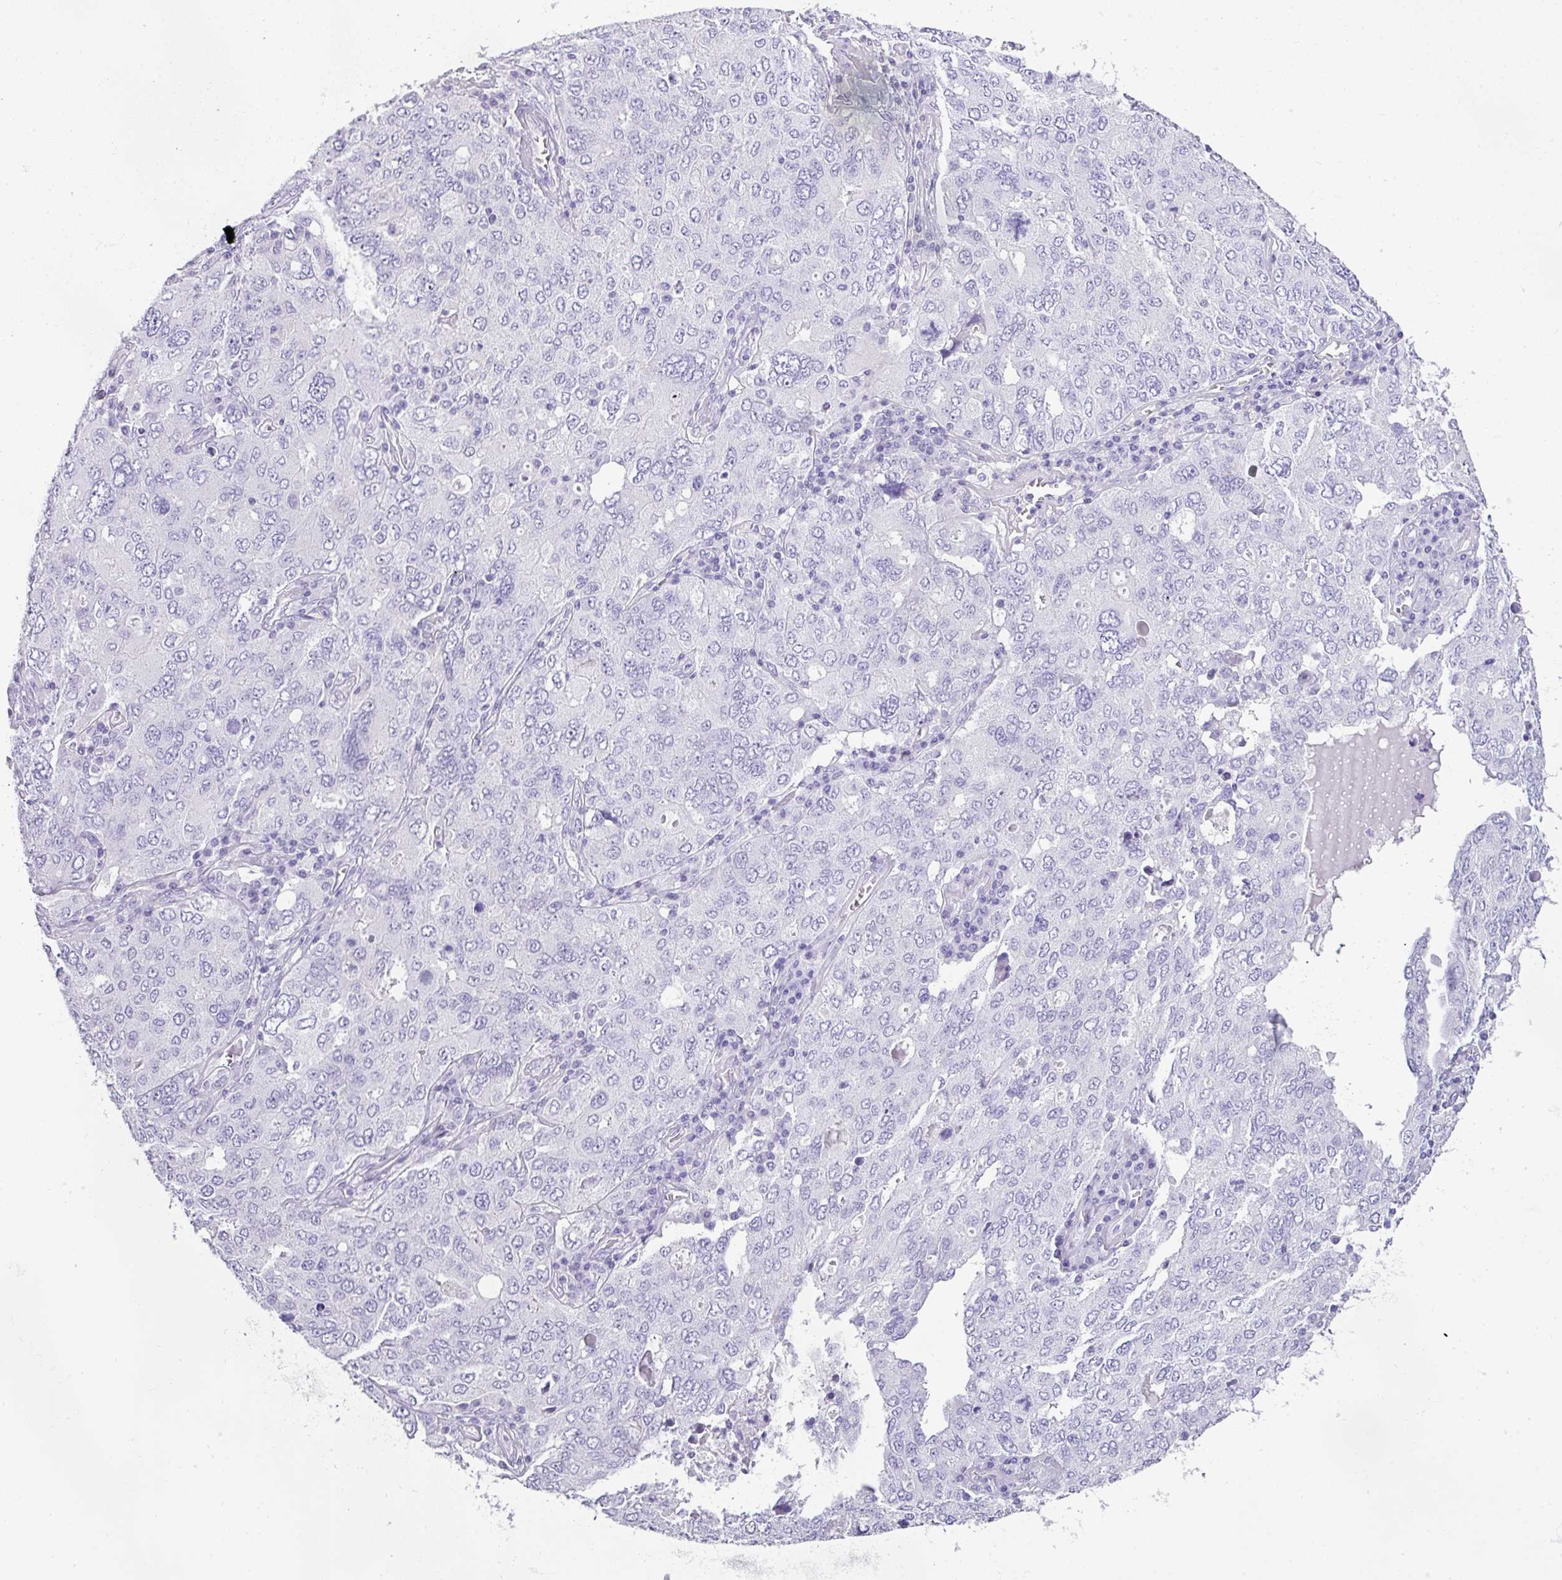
{"staining": {"intensity": "negative", "quantity": "none", "location": "none"}, "tissue": "ovarian cancer", "cell_type": "Tumor cells", "image_type": "cancer", "snomed": [{"axis": "morphology", "description": "Carcinoma, endometroid"}, {"axis": "topography", "description": "Ovary"}], "caption": "The photomicrograph shows no significant staining in tumor cells of ovarian cancer. (Stains: DAB (3,3'-diaminobenzidine) immunohistochemistry with hematoxylin counter stain, Microscopy: brightfield microscopy at high magnification).", "gene": "TNP1", "patient": {"sex": "female", "age": 62}}